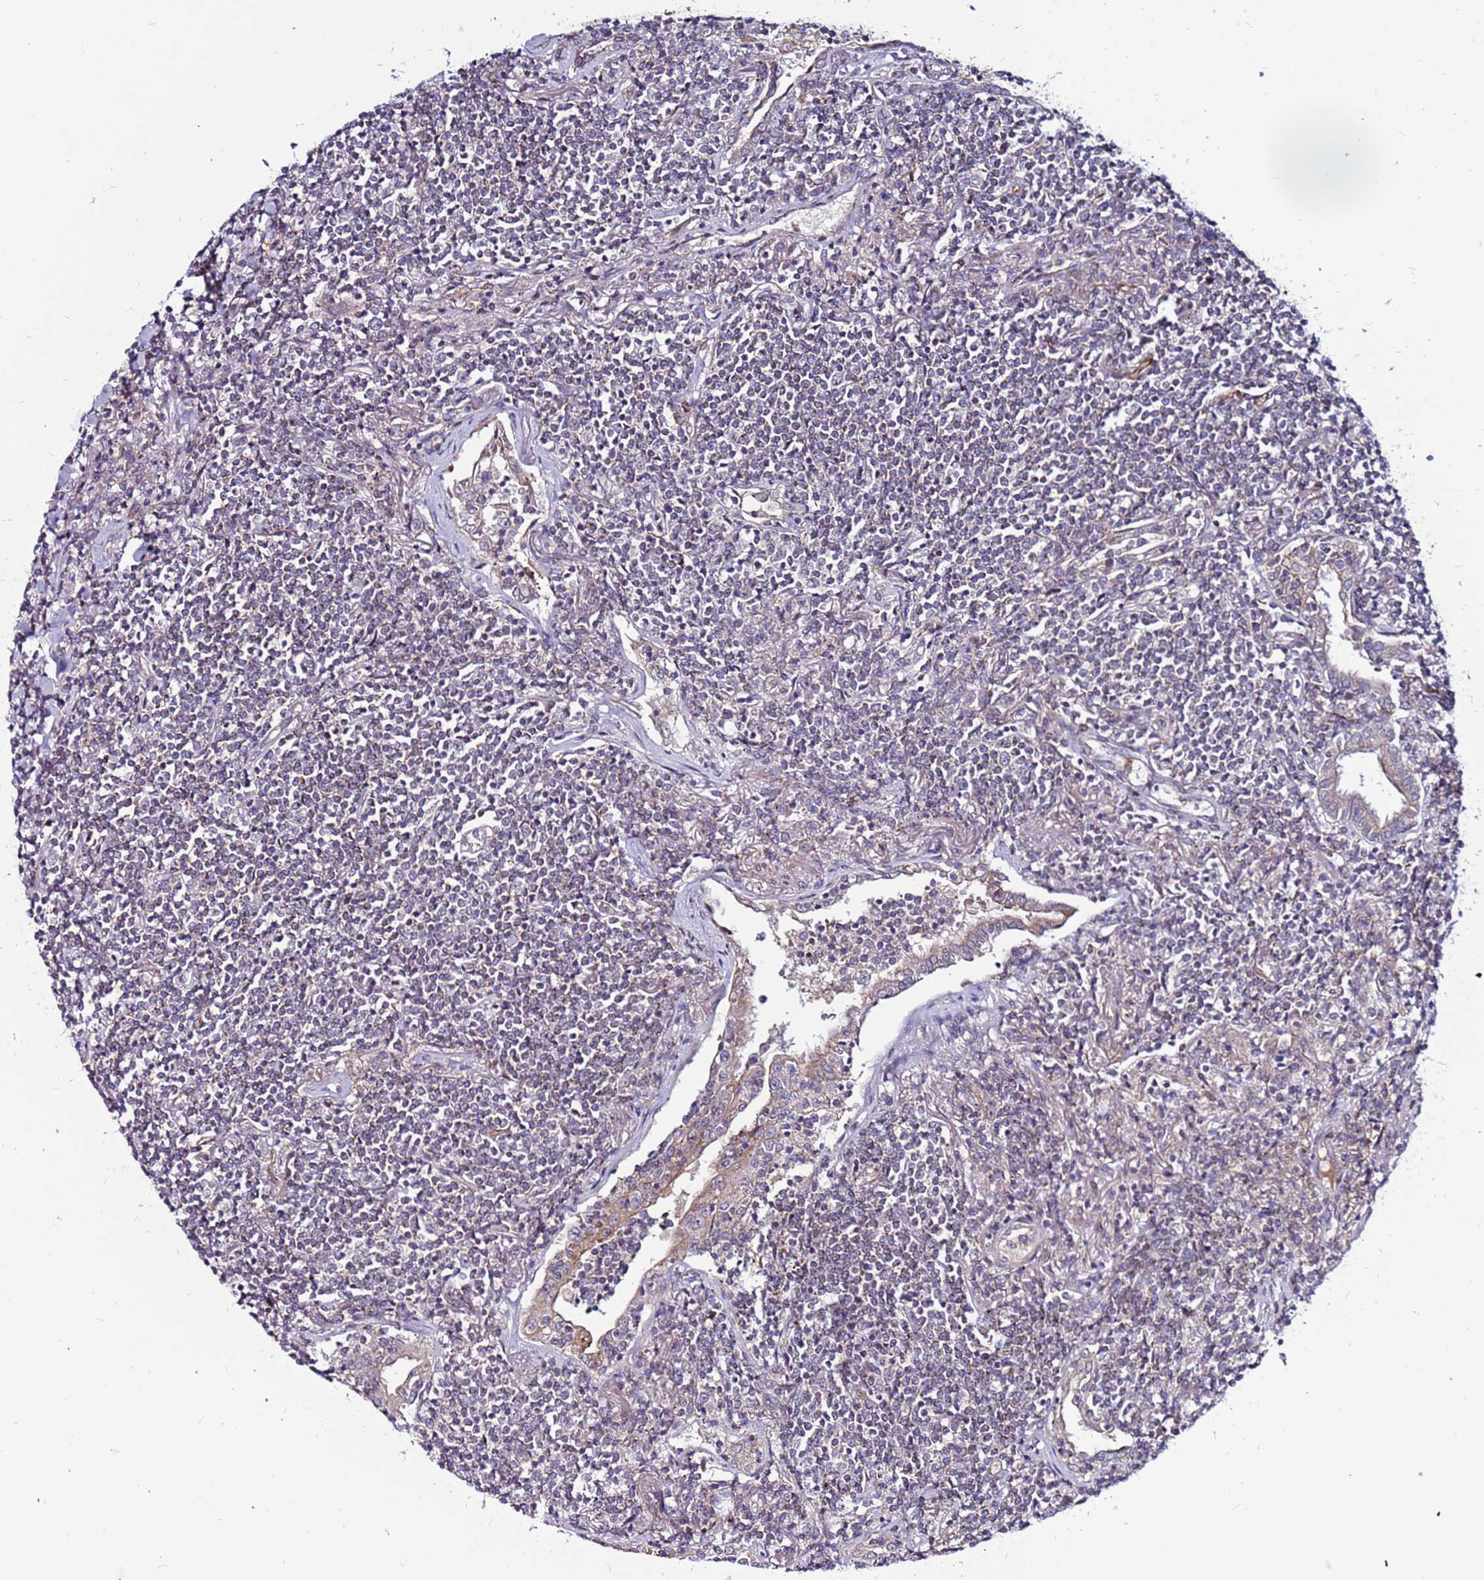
{"staining": {"intensity": "negative", "quantity": "none", "location": "none"}, "tissue": "lymphoma", "cell_type": "Tumor cells", "image_type": "cancer", "snomed": [{"axis": "morphology", "description": "Malignant lymphoma, non-Hodgkin's type, Low grade"}, {"axis": "topography", "description": "Lung"}], "caption": "Tumor cells are negative for protein expression in human lymphoma.", "gene": "CCDC71", "patient": {"sex": "female", "age": 71}}